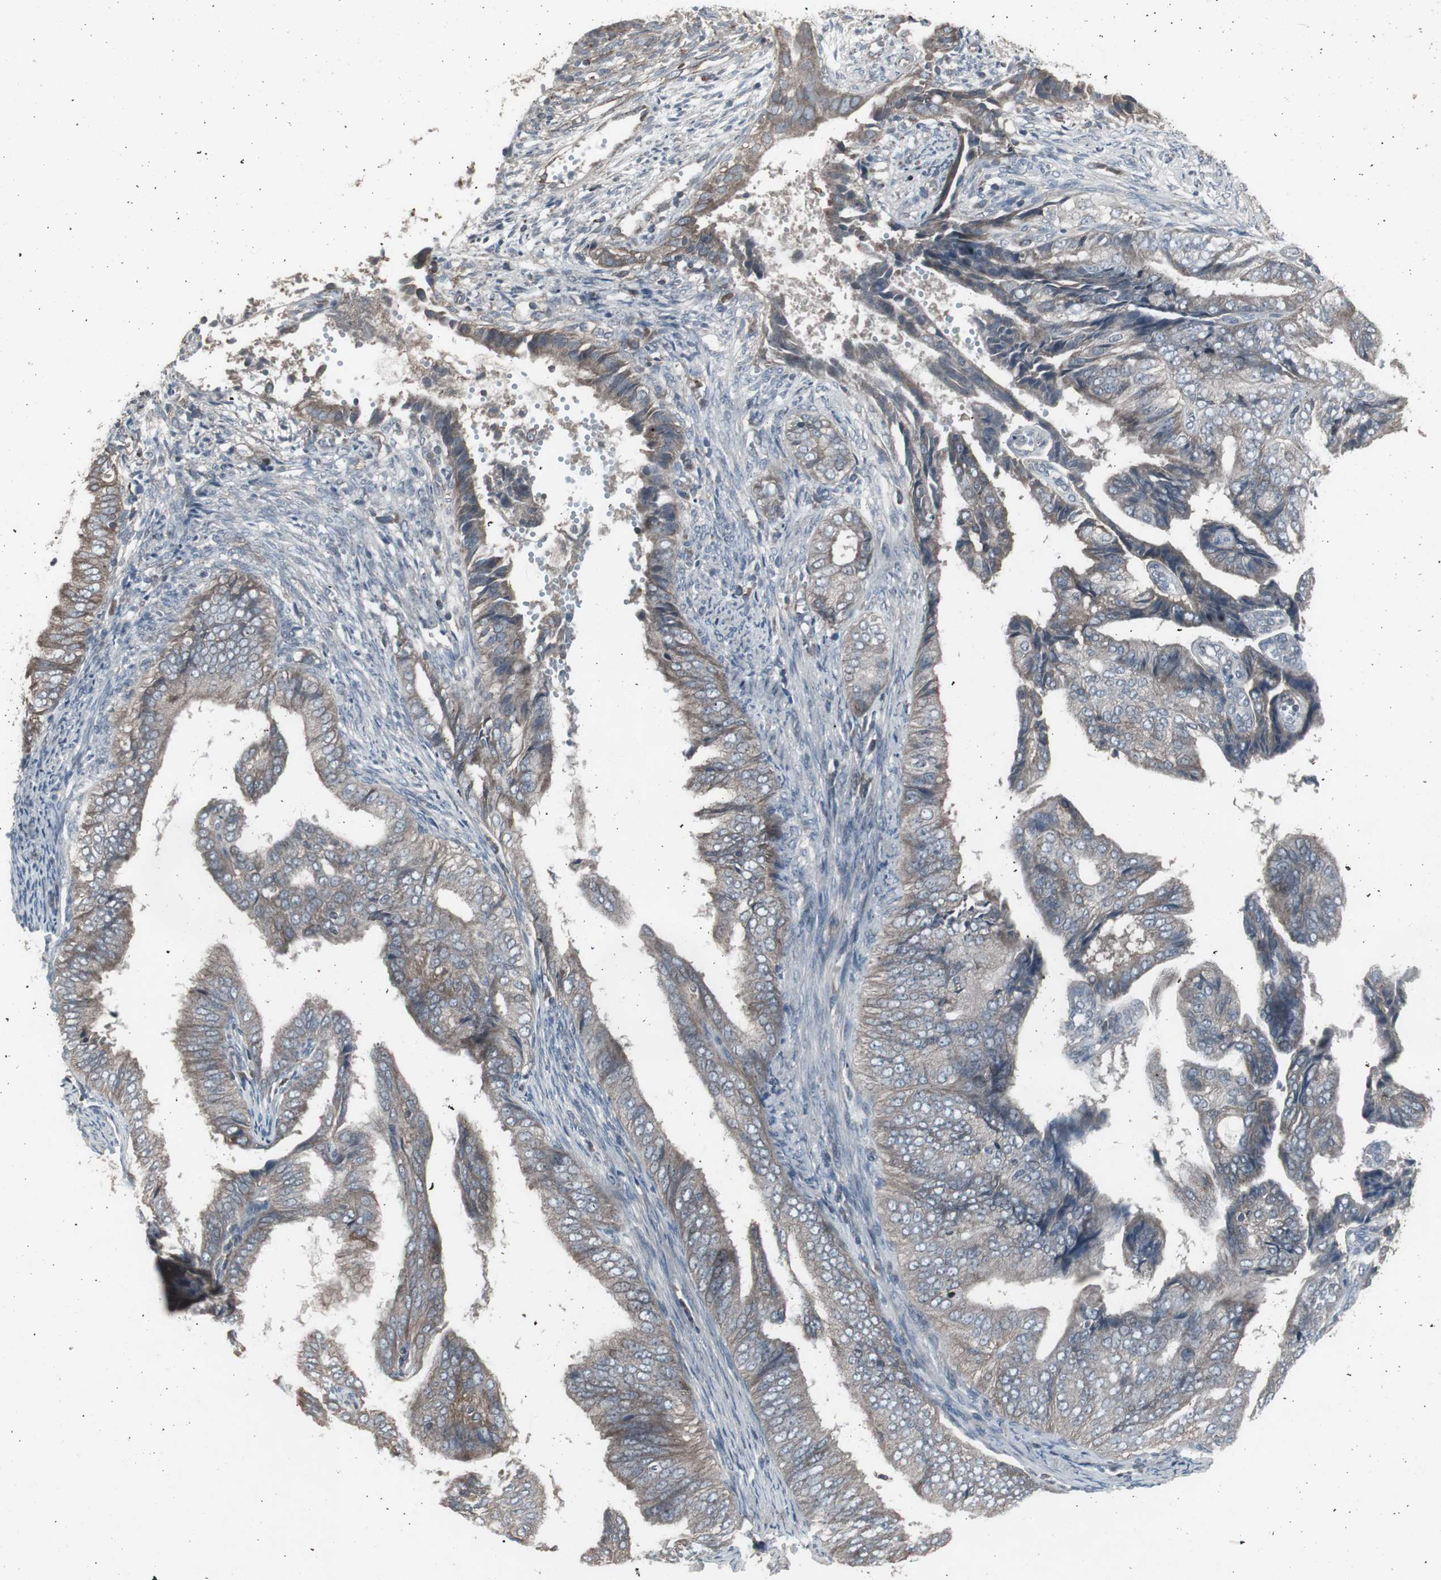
{"staining": {"intensity": "weak", "quantity": "<25%", "location": "cytoplasmic/membranous"}, "tissue": "endometrial cancer", "cell_type": "Tumor cells", "image_type": "cancer", "snomed": [{"axis": "morphology", "description": "Adenocarcinoma, NOS"}, {"axis": "topography", "description": "Endometrium"}], "caption": "Tumor cells show no significant positivity in adenocarcinoma (endometrial).", "gene": "SSTR2", "patient": {"sex": "female", "age": 58}}